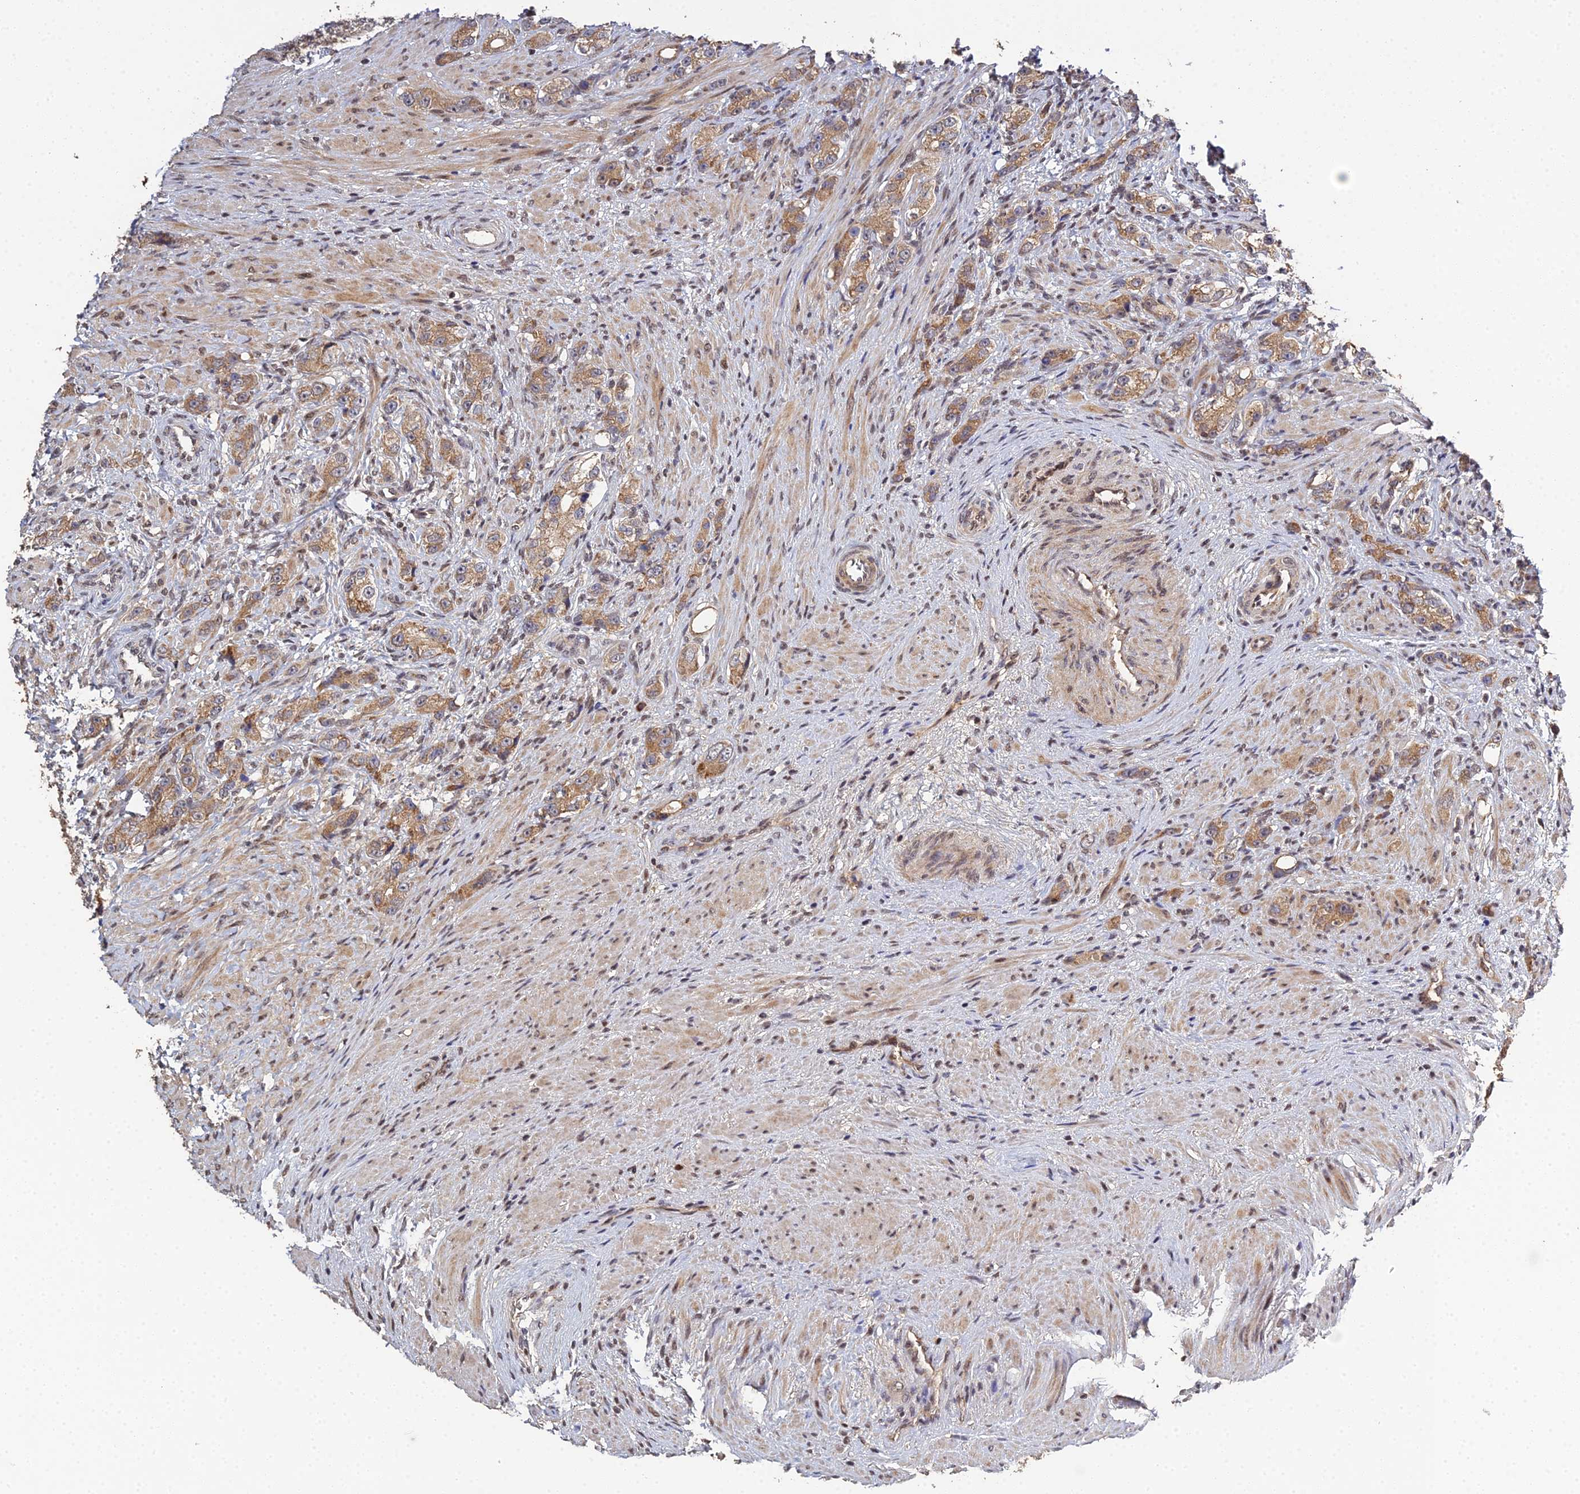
{"staining": {"intensity": "moderate", "quantity": ">75%", "location": "cytoplasmic/membranous"}, "tissue": "prostate cancer", "cell_type": "Tumor cells", "image_type": "cancer", "snomed": [{"axis": "morphology", "description": "Adenocarcinoma, High grade"}, {"axis": "topography", "description": "Prostate"}], "caption": "Immunohistochemical staining of high-grade adenocarcinoma (prostate) reveals moderate cytoplasmic/membranous protein staining in about >75% of tumor cells.", "gene": "ERCC5", "patient": {"sex": "male", "age": 63}}